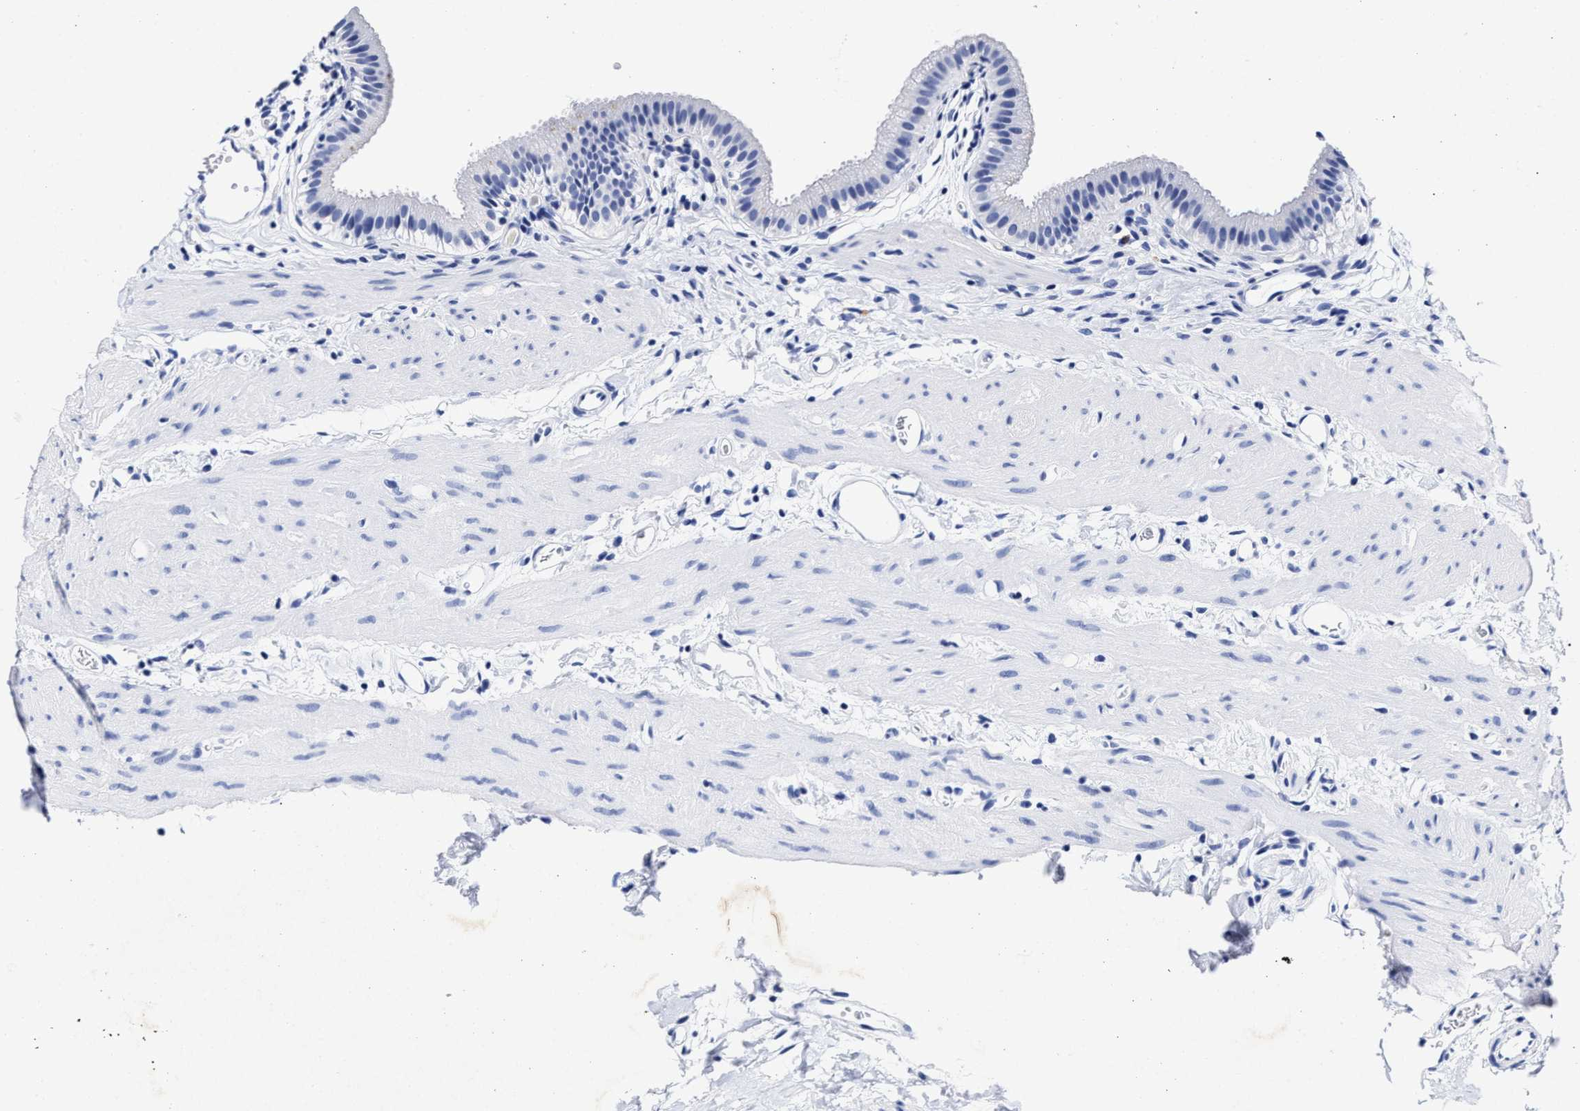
{"staining": {"intensity": "negative", "quantity": "none", "location": "none"}, "tissue": "gallbladder", "cell_type": "Glandular cells", "image_type": "normal", "snomed": [{"axis": "morphology", "description": "Normal tissue, NOS"}, {"axis": "topography", "description": "Gallbladder"}], "caption": "Gallbladder stained for a protein using immunohistochemistry (IHC) shows no positivity glandular cells.", "gene": "LRRC8E", "patient": {"sex": "female", "age": 26}}